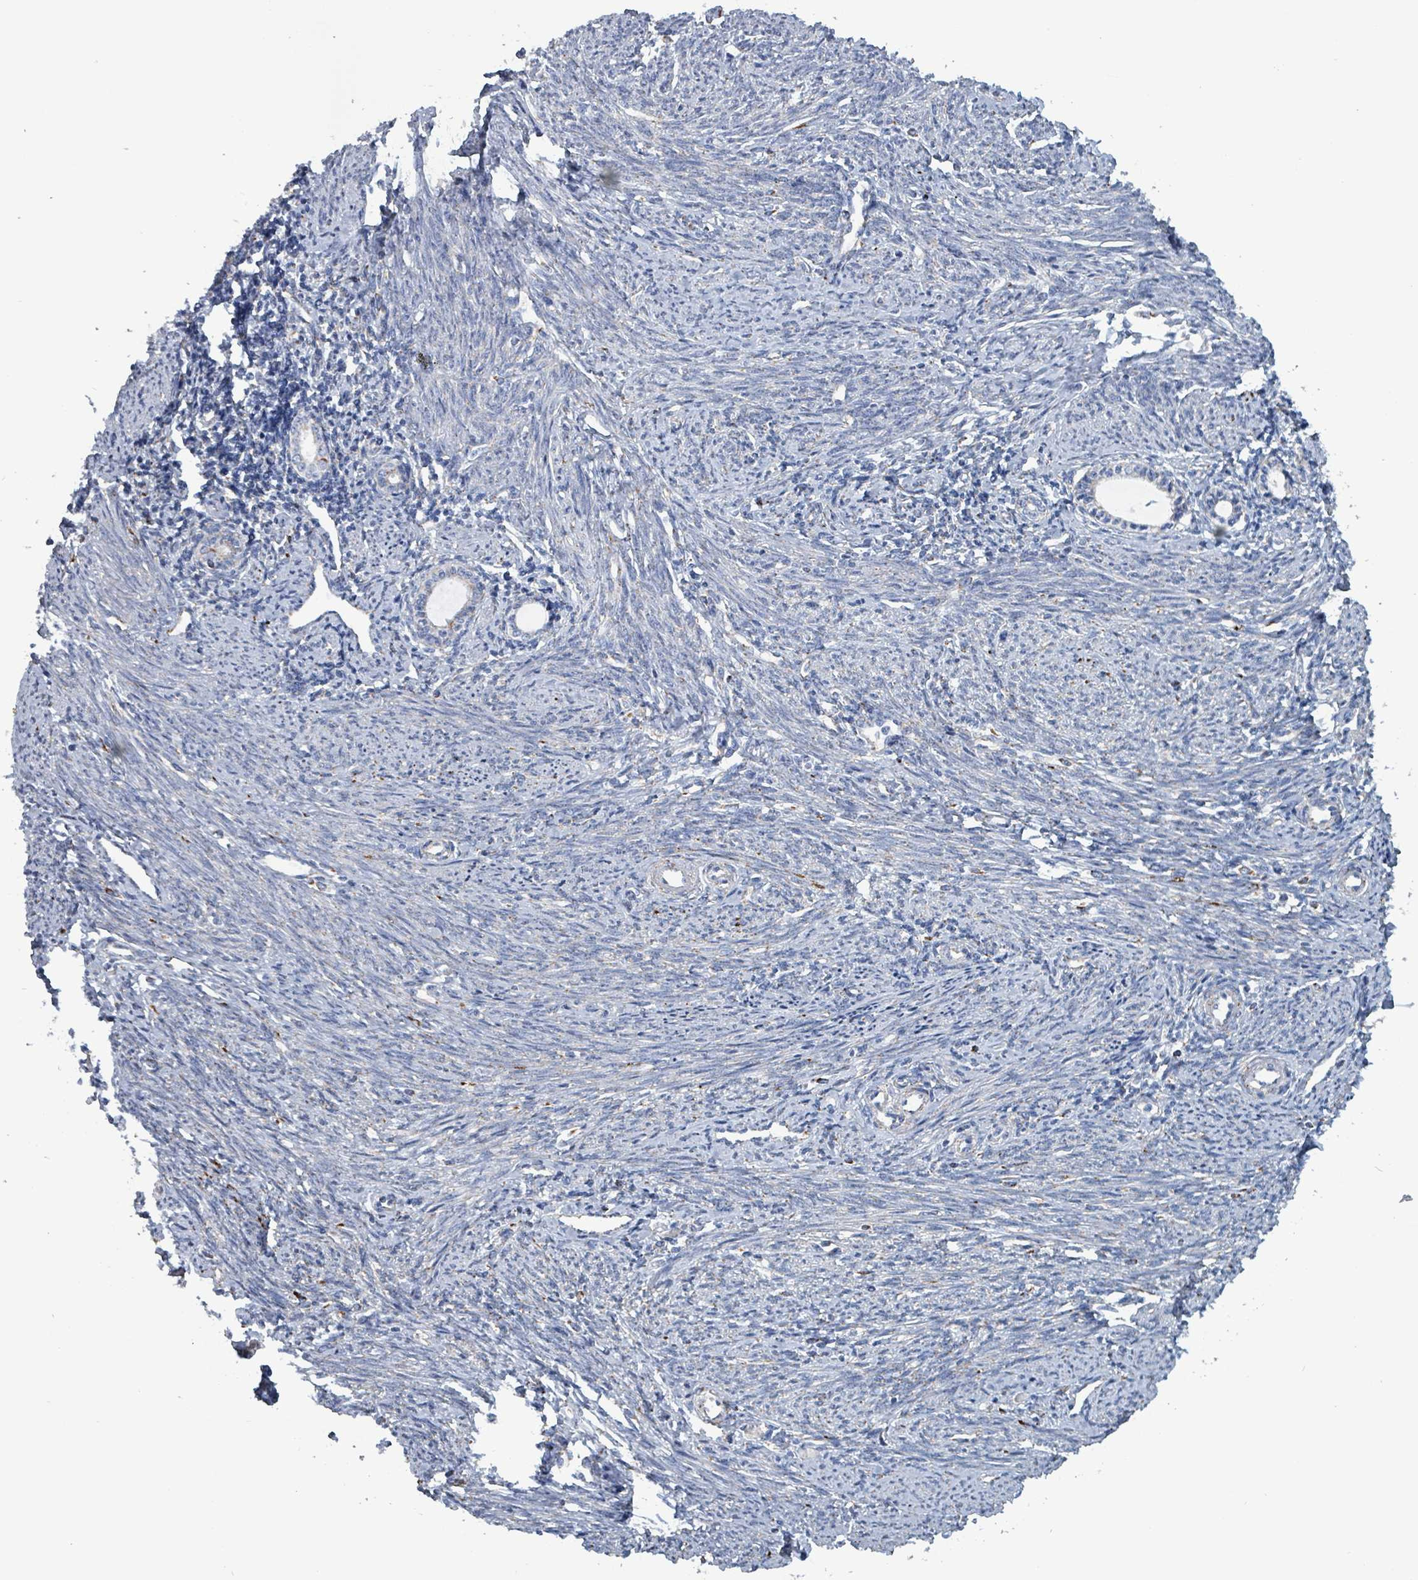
{"staining": {"intensity": "negative", "quantity": "none", "location": "none"}, "tissue": "endometrium", "cell_type": "Cells in endometrial stroma", "image_type": "normal", "snomed": [{"axis": "morphology", "description": "Normal tissue, NOS"}, {"axis": "topography", "description": "Endometrium"}], "caption": "Immunohistochemistry of benign human endometrium exhibits no staining in cells in endometrial stroma.", "gene": "IDH3B", "patient": {"sex": "female", "age": 63}}